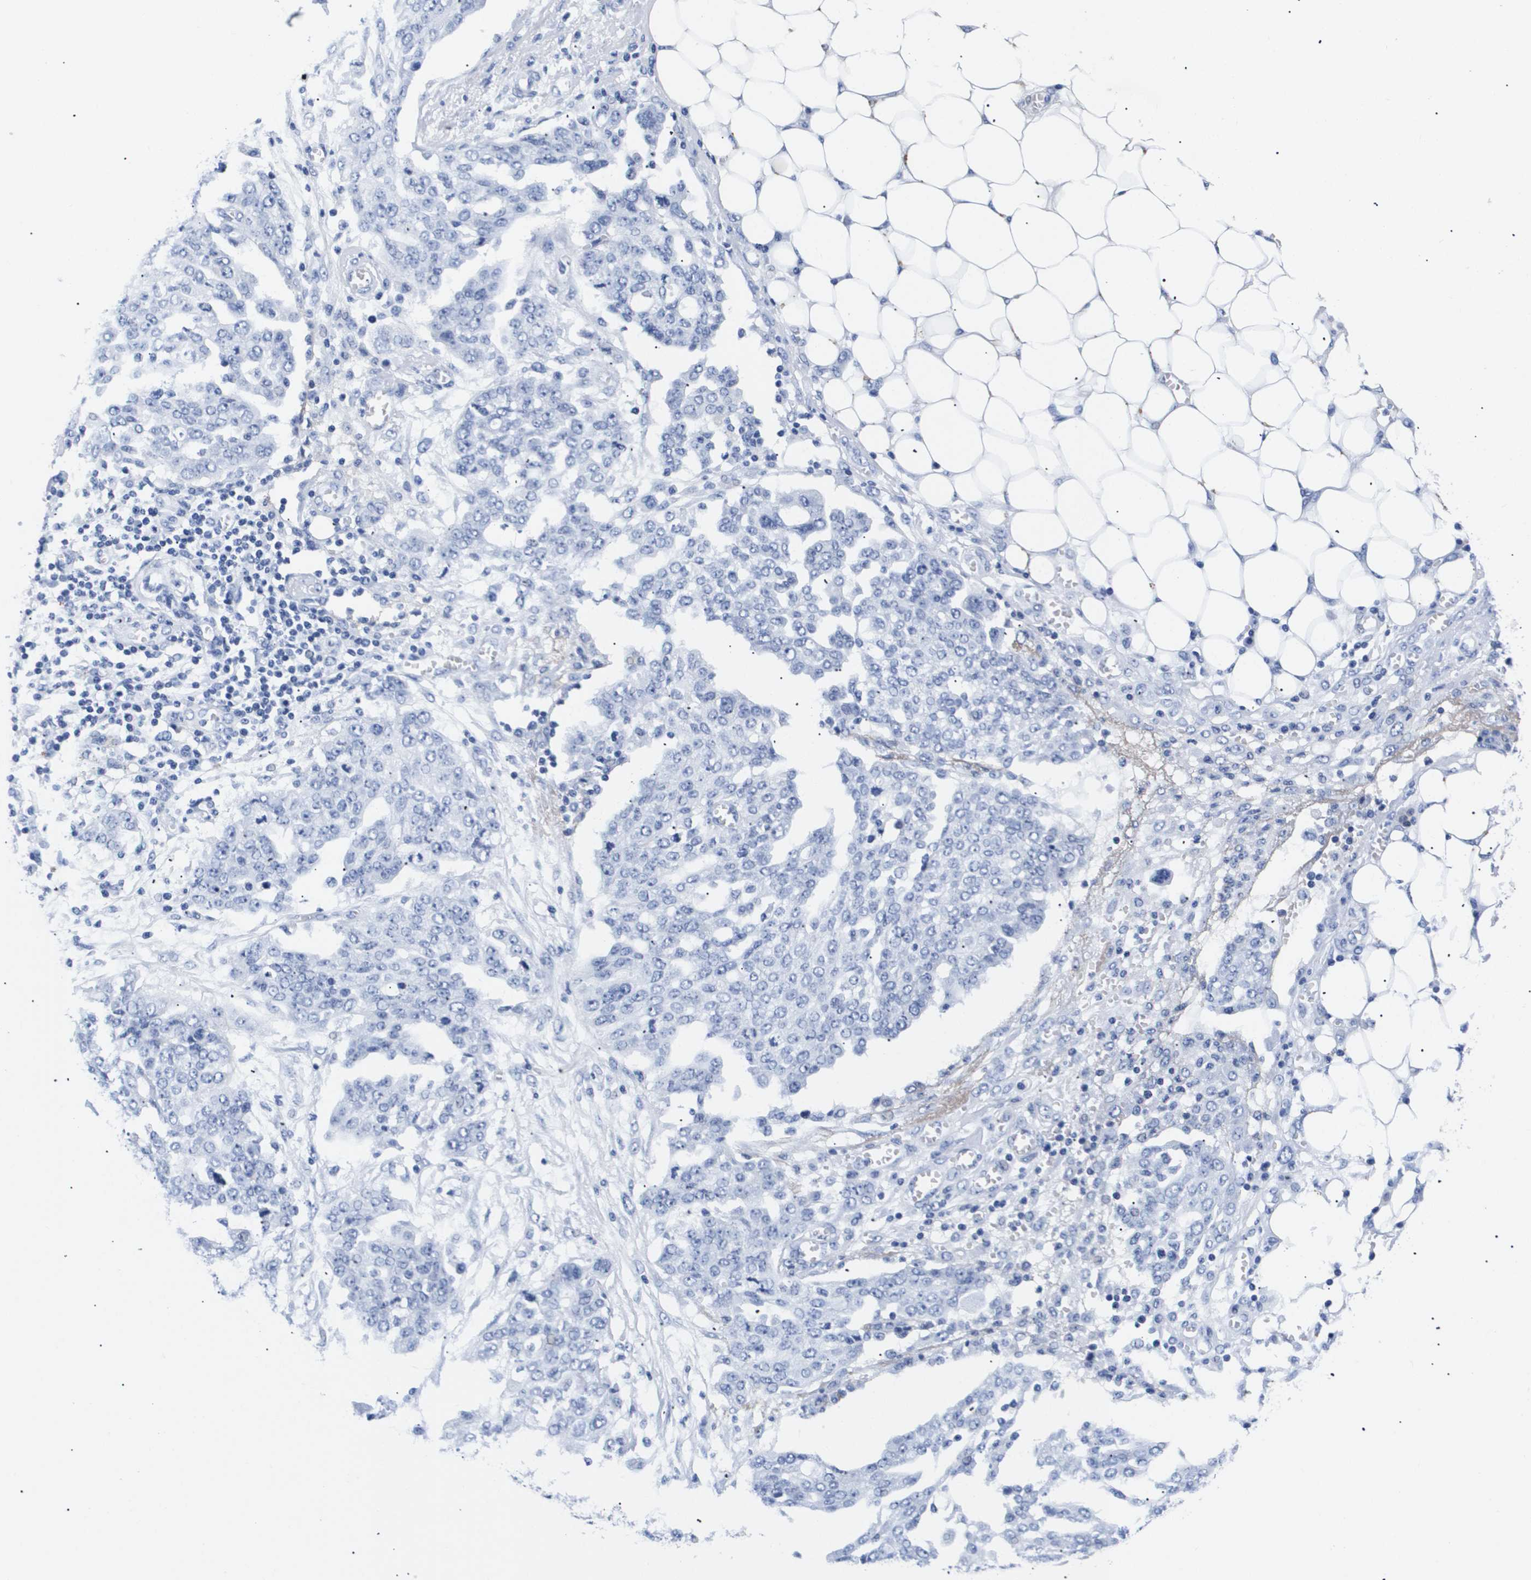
{"staining": {"intensity": "negative", "quantity": "none", "location": "none"}, "tissue": "ovarian cancer", "cell_type": "Tumor cells", "image_type": "cancer", "snomed": [{"axis": "morphology", "description": "Cystadenocarcinoma, serous, NOS"}, {"axis": "topography", "description": "Soft tissue"}, {"axis": "topography", "description": "Ovary"}], "caption": "A photomicrograph of ovarian cancer stained for a protein demonstrates no brown staining in tumor cells.", "gene": "ATP6V0A4", "patient": {"sex": "female", "age": 57}}